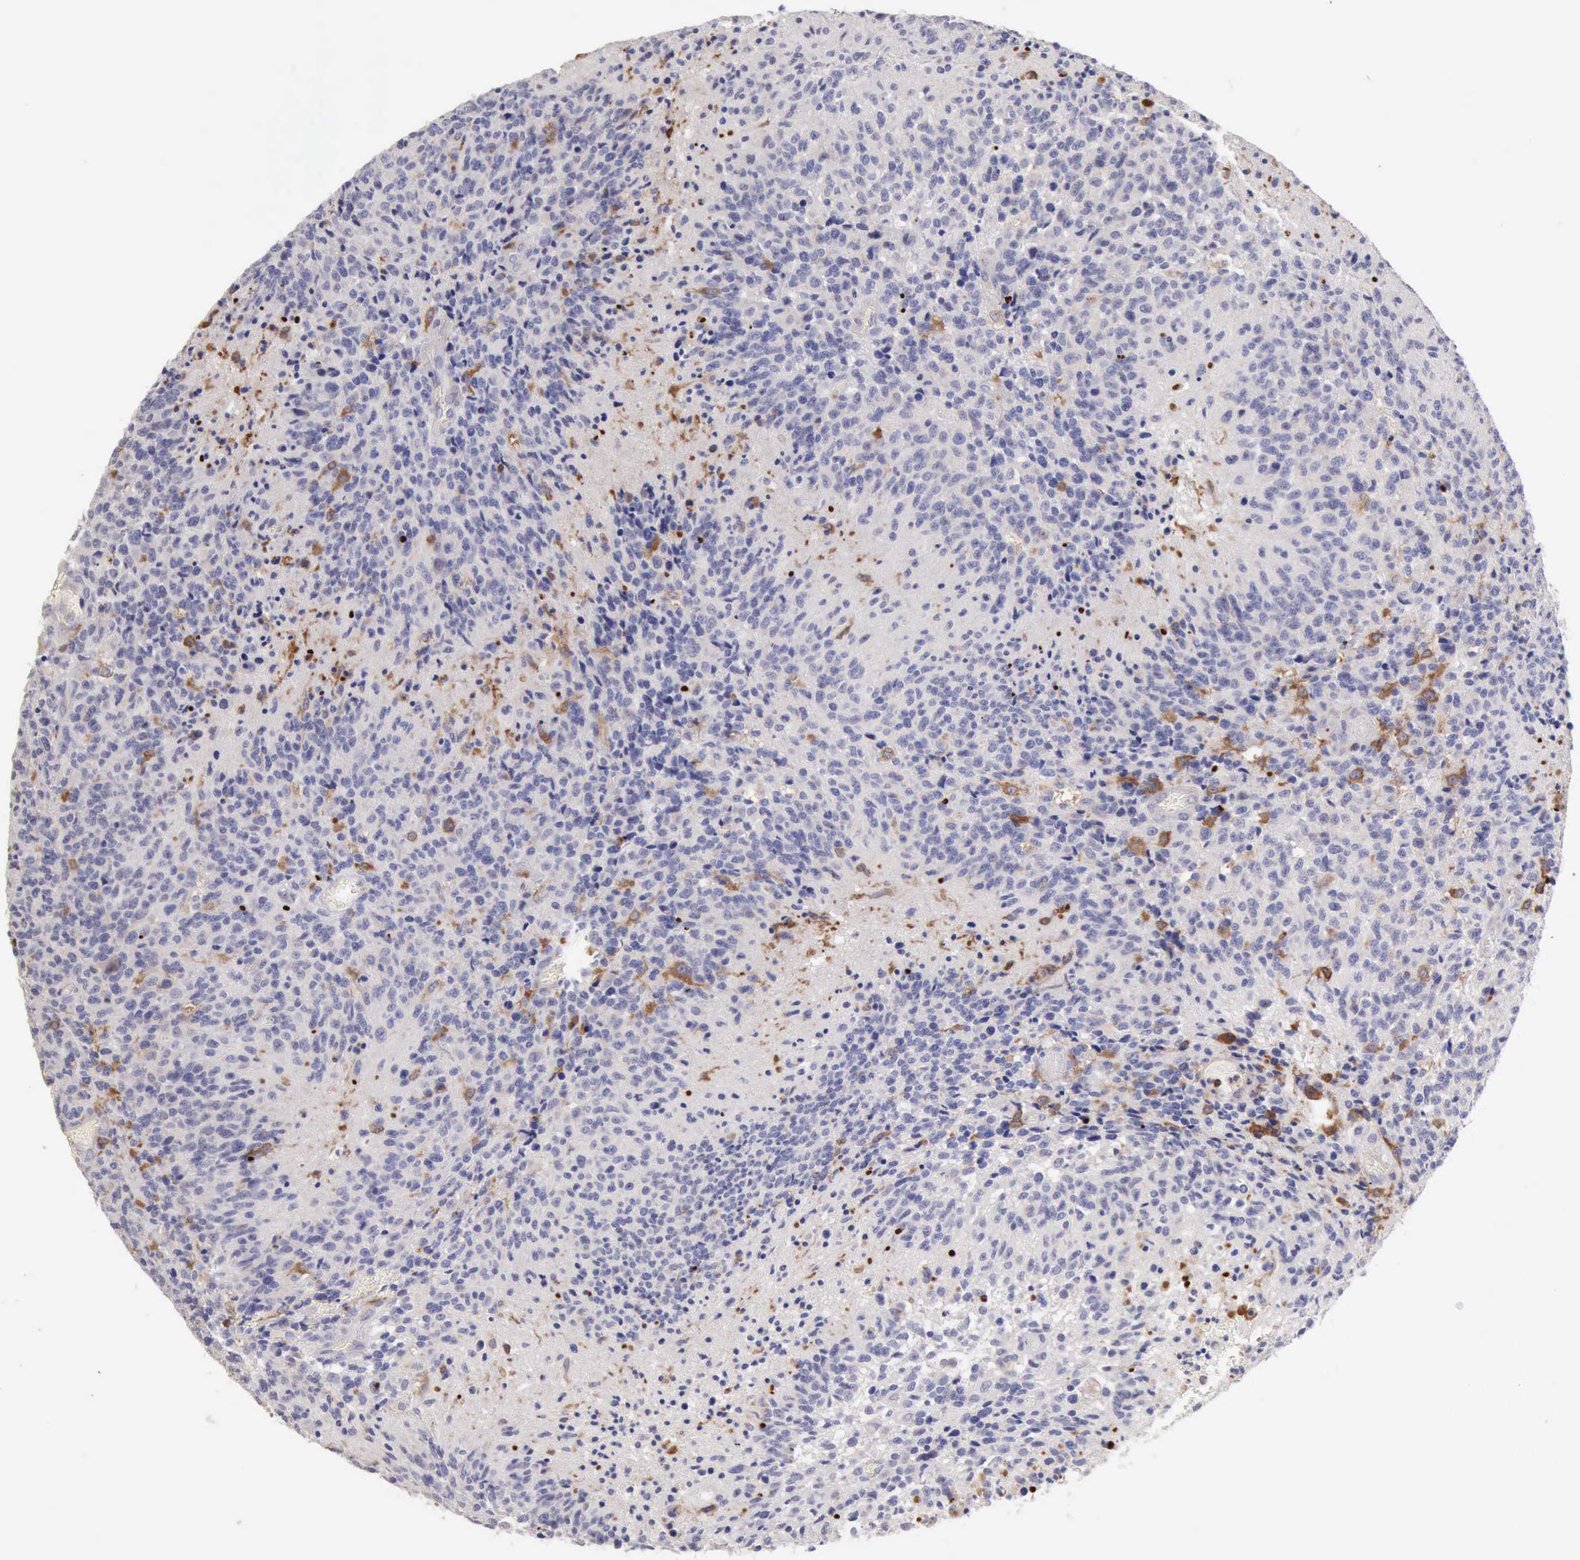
{"staining": {"intensity": "negative", "quantity": "none", "location": "none"}, "tissue": "glioma", "cell_type": "Tumor cells", "image_type": "cancer", "snomed": [{"axis": "morphology", "description": "Glioma, malignant, High grade"}, {"axis": "topography", "description": "Brain"}], "caption": "An immunohistochemistry histopathology image of malignant glioma (high-grade) is shown. There is no staining in tumor cells of malignant glioma (high-grade).", "gene": "SASH3", "patient": {"sex": "male", "age": 36}}